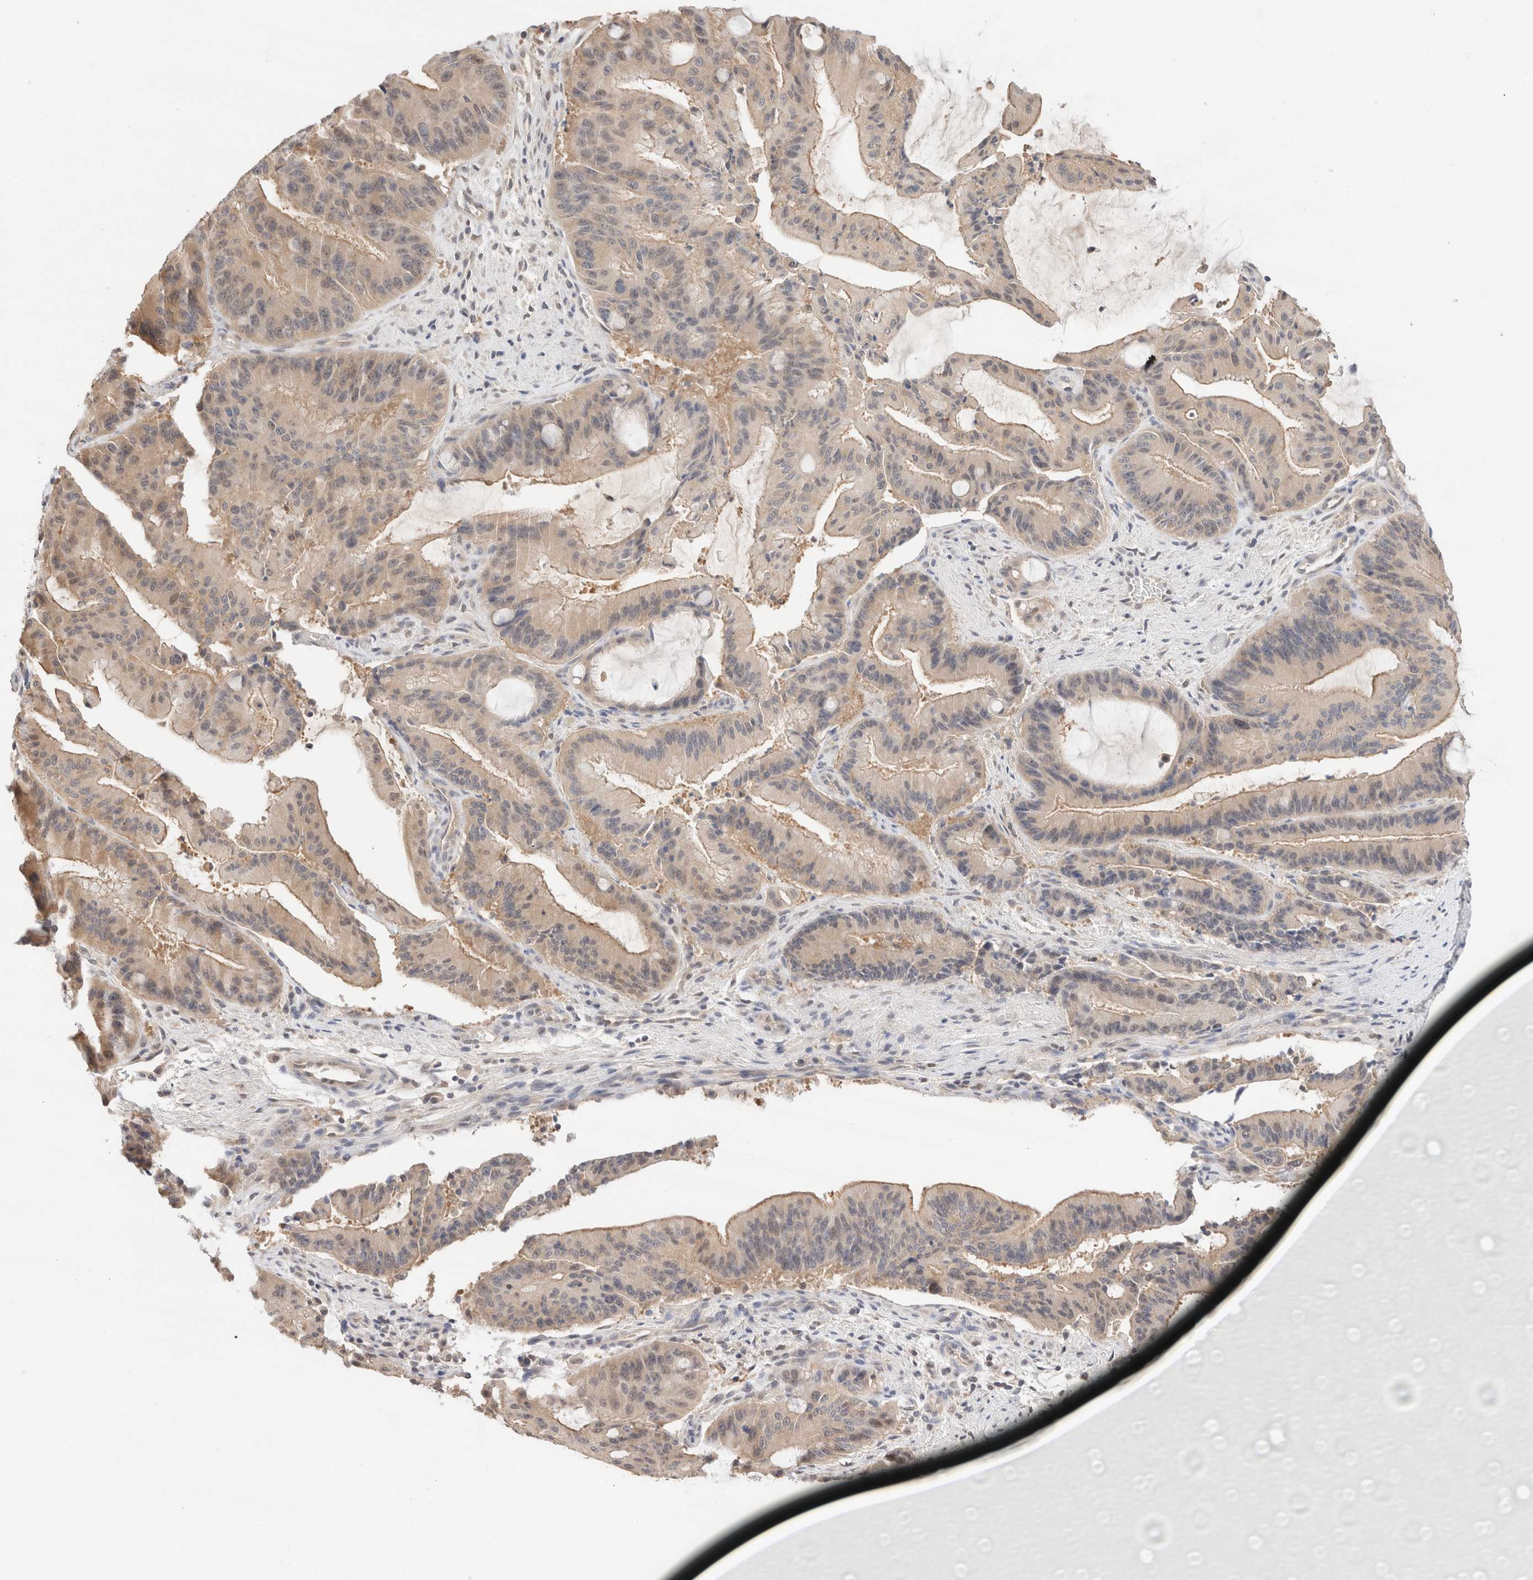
{"staining": {"intensity": "weak", "quantity": "25%-75%", "location": "cytoplasmic/membranous,nuclear"}, "tissue": "liver cancer", "cell_type": "Tumor cells", "image_type": "cancer", "snomed": [{"axis": "morphology", "description": "Normal tissue, NOS"}, {"axis": "morphology", "description": "Cholangiocarcinoma"}, {"axis": "topography", "description": "Liver"}, {"axis": "topography", "description": "Peripheral nerve tissue"}], "caption": "A low amount of weak cytoplasmic/membranous and nuclear staining is present in approximately 25%-75% of tumor cells in liver cancer tissue.", "gene": "C17orf97", "patient": {"sex": "female", "age": 73}}